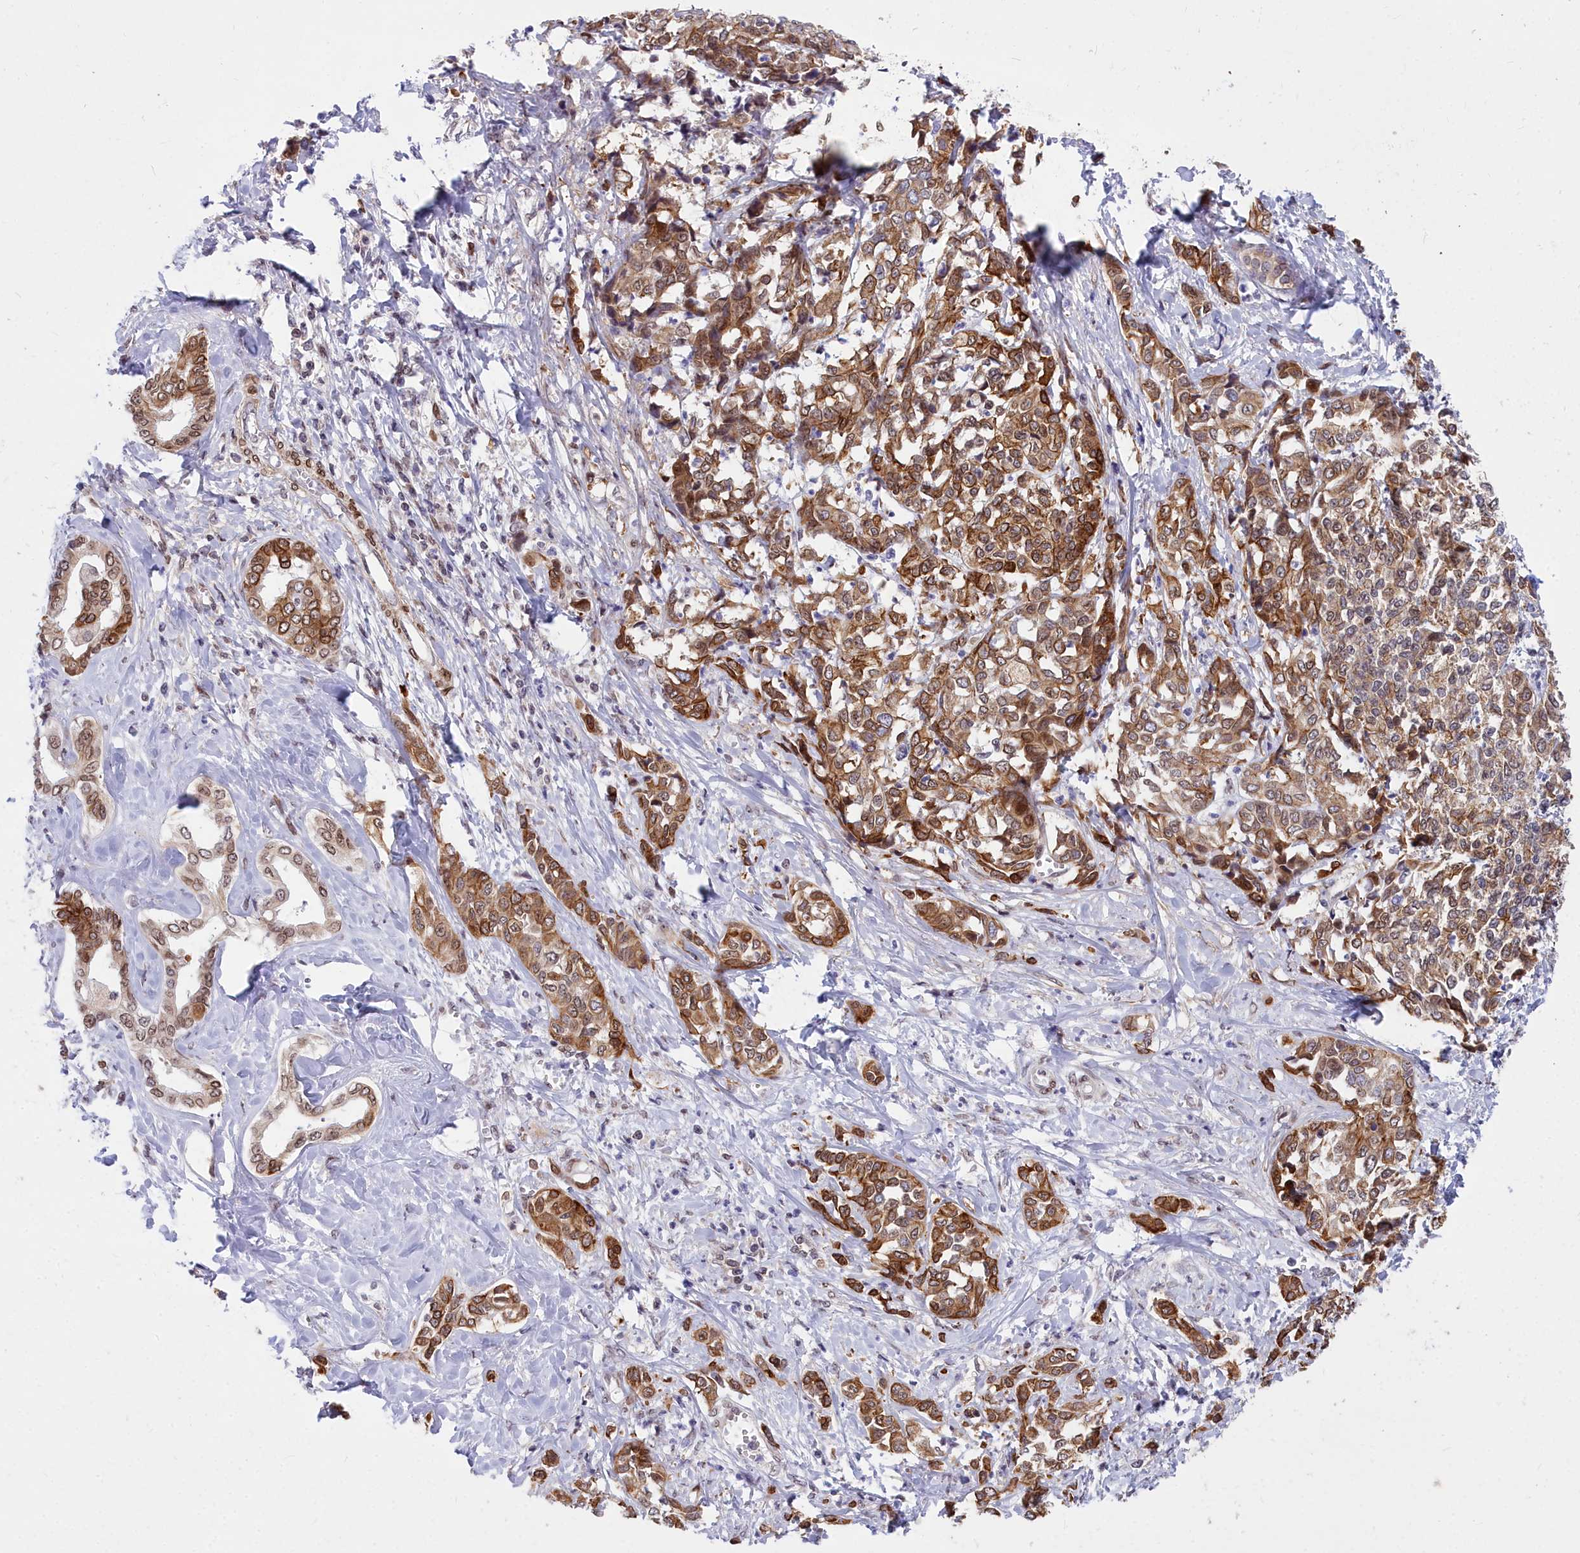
{"staining": {"intensity": "moderate", "quantity": "25%-75%", "location": "cytoplasmic/membranous,nuclear"}, "tissue": "liver cancer", "cell_type": "Tumor cells", "image_type": "cancer", "snomed": [{"axis": "morphology", "description": "Cholangiocarcinoma"}, {"axis": "topography", "description": "Liver"}], "caption": "Human liver cancer (cholangiocarcinoma) stained with a brown dye displays moderate cytoplasmic/membranous and nuclear positive expression in about 25%-75% of tumor cells.", "gene": "ABCB8", "patient": {"sex": "female", "age": 77}}